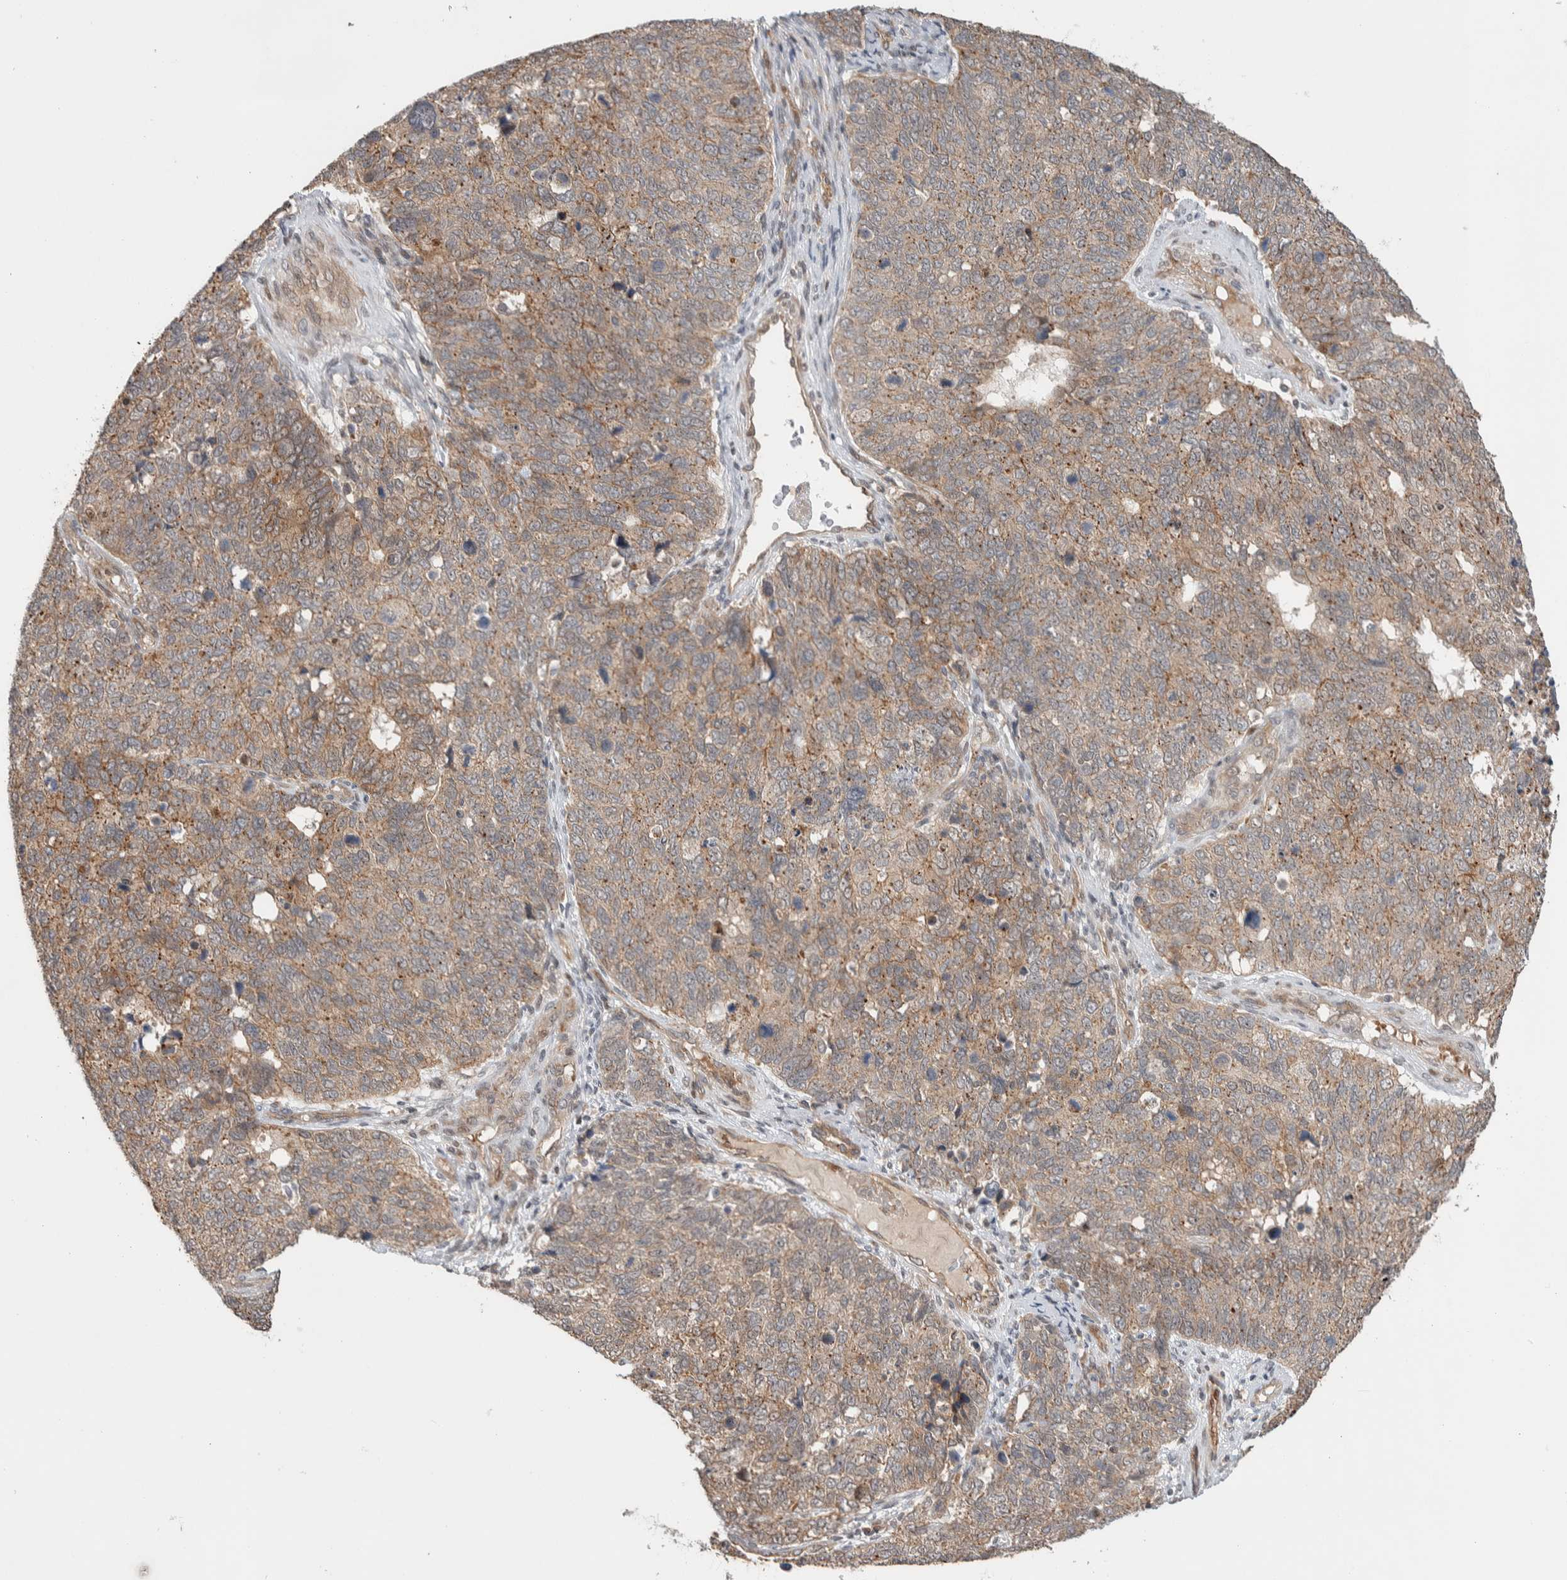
{"staining": {"intensity": "moderate", "quantity": ">75%", "location": "cytoplasmic/membranous"}, "tissue": "cervical cancer", "cell_type": "Tumor cells", "image_type": "cancer", "snomed": [{"axis": "morphology", "description": "Squamous cell carcinoma, NOS"}, {"axis": "topography", "description": "Cervix"}], "caption": "This micrograph demonstrates squamous cell carcinoma (cervical) stained with immunohistochemistry to label a protein in brown. The cytoplasmic/membranous of tumor cells show moderate positivity for the protein. Nuclei are counter-stained blue.", "gene": "DEPTOR", "patient": {"sex": "female", "age": 63}}